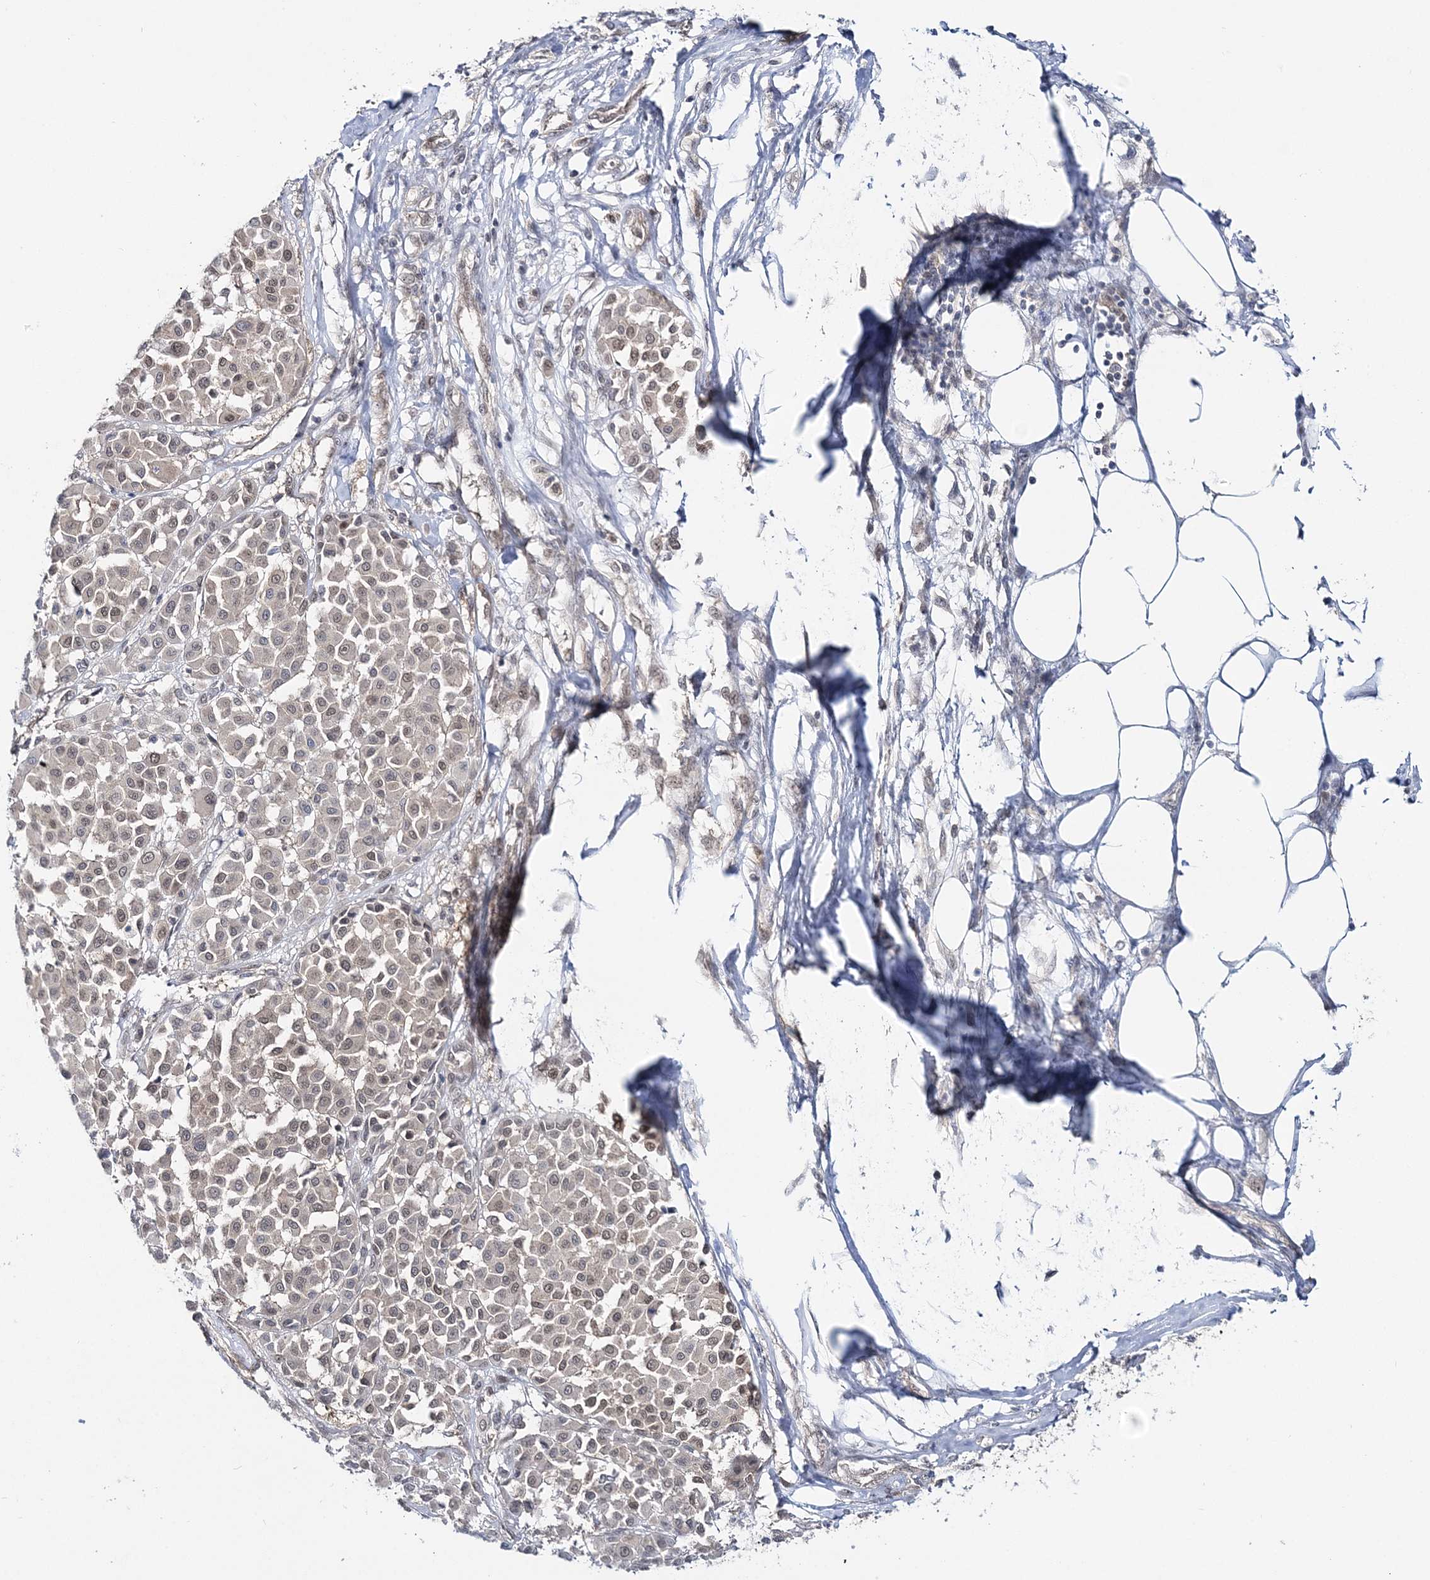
{"staining": {"intensity": "weak", "quantity": "<25%", "location": "nuclear"}, "tissue": "melanoma", "cell_type": "Tumor cells", "image_type": "cancer", "snomed": [{"axis": "morphology", "description": "Malignant melanoma, Metastatic site"}, {"axis": "topography", "description": "Soft tissue"}], "caption": "A high-resolution photomicrograph shows immunohistochemistry (IHC) staining of malignant melanoma (metastatic site), which demonstrates no significant positivity in tumor cells. (DAB (3,3'-diaminobenzidine) immunohistochemistry, high magnification).", "gene": "ZFAND6", "patient": {"sex": "male", "age": 41}}